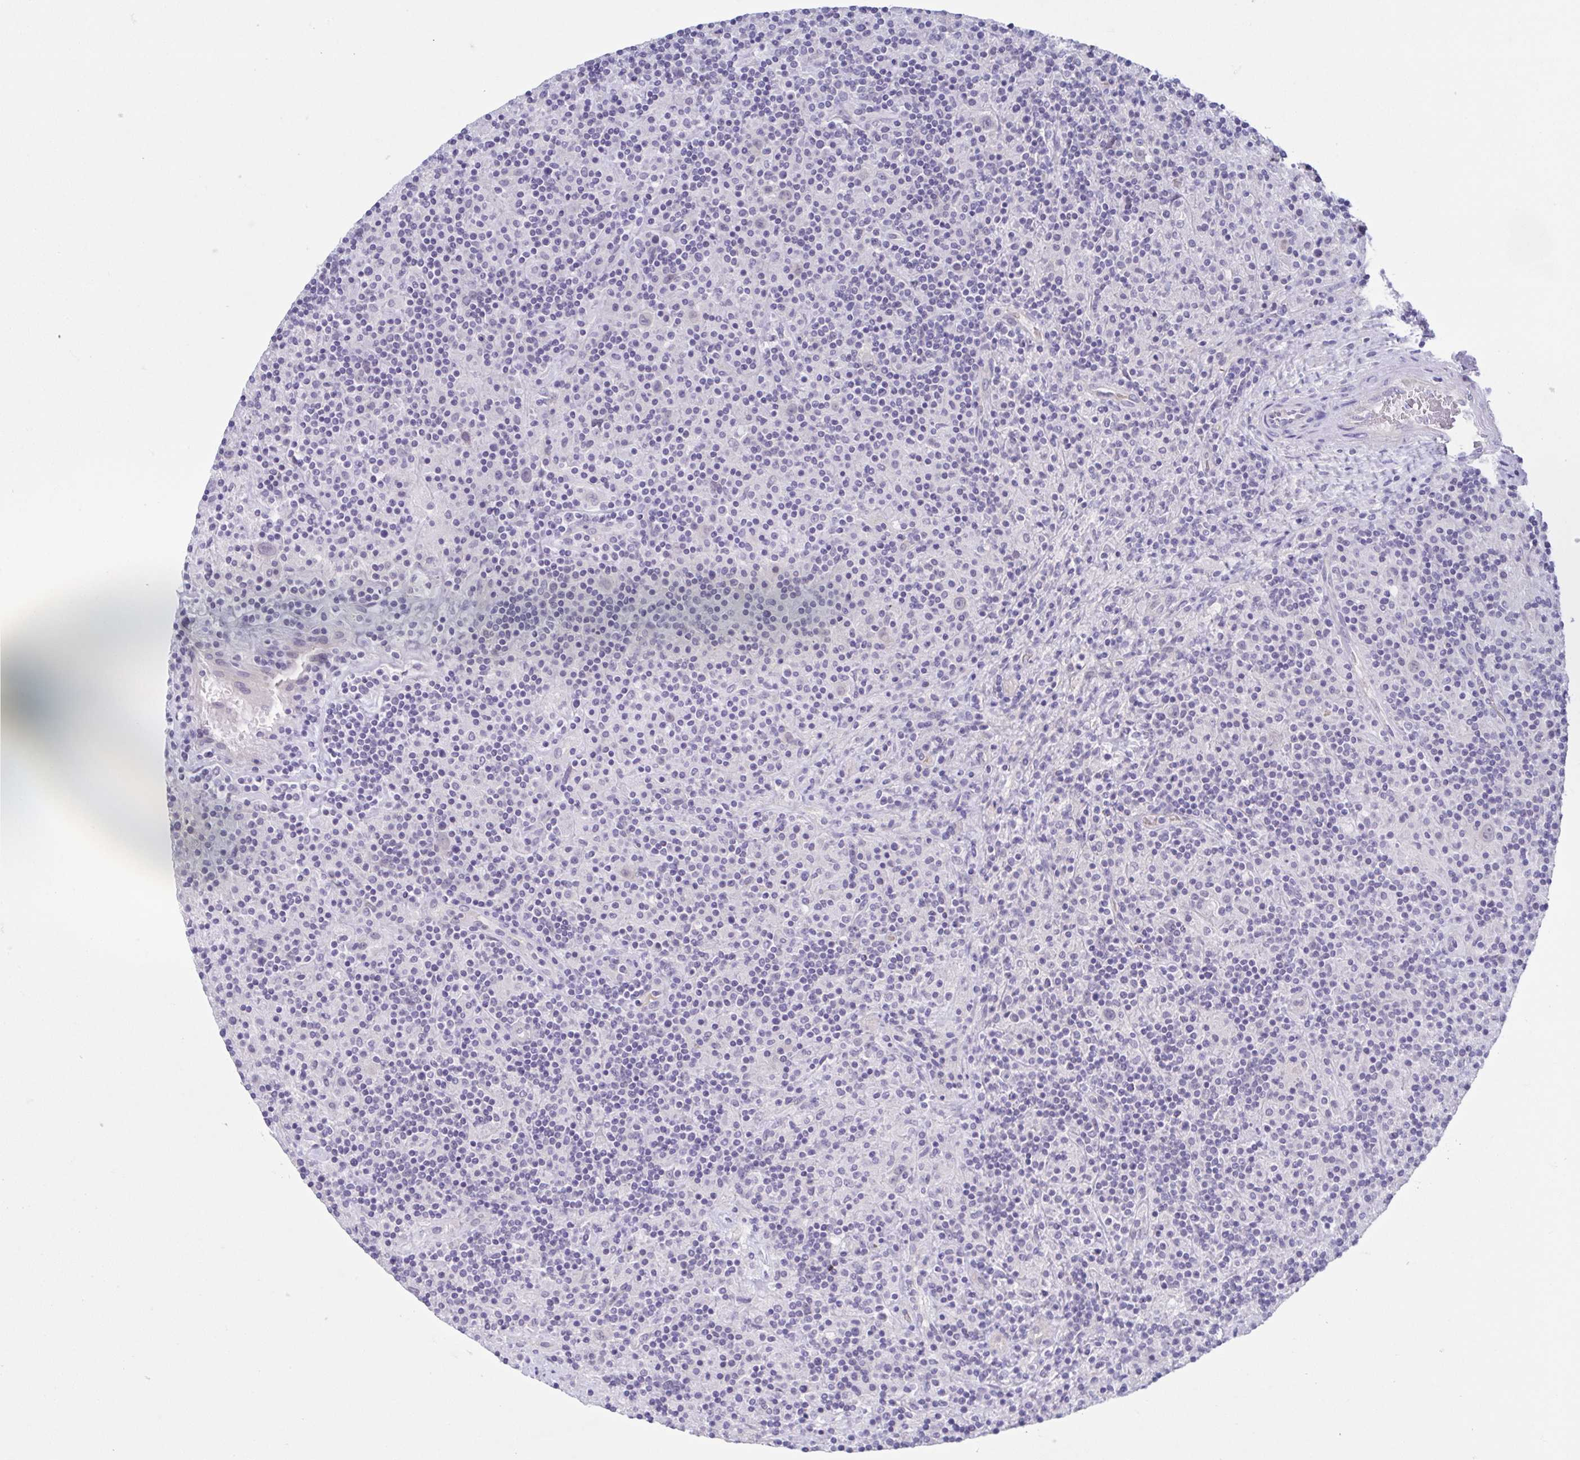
{"staining": {"intensity": "negative", "quantity": "none", "location": "none"}, "tissue": "lymphoma", "cell_type": "Tumor cells", "image_type": "cancer", "snomed": [{"axis": "morphology", "description": "Hodgkin's disease, NOS"}, {"axis": "topography", "description": "Lymph node"}], "caption": "Human lymphoma stained for a protein using immunohistochemistry (IHC) exhibits no staining in tumor cells.", "gene": "TEX12", "patient": {"sex": "male", "age": 70}}